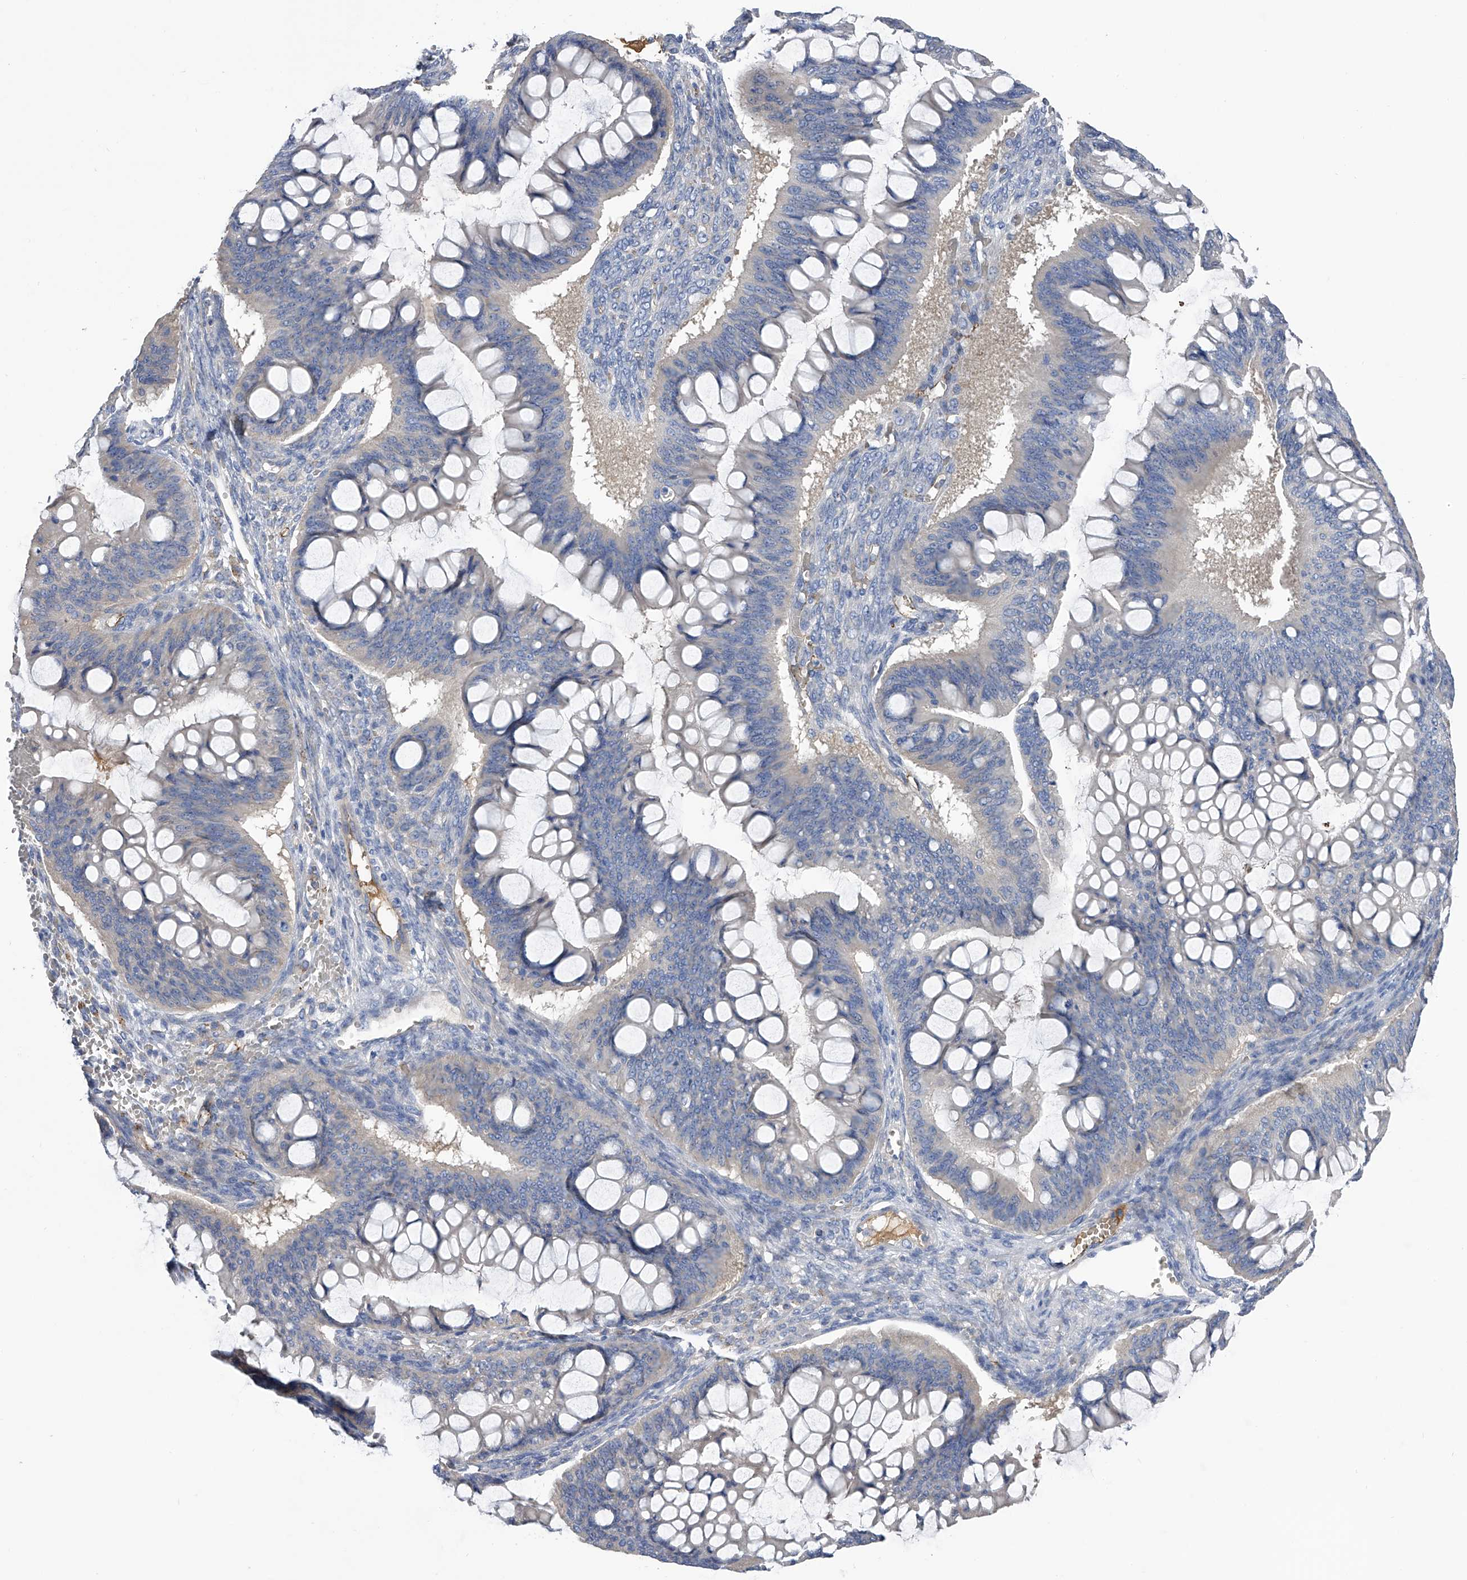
{"staining": {"intensity": "negative", "quantity": "none", "location": "none"}, "tissue": "ovarian cancer", "cell_type": "Tumor cells", "image_type": "cancer", "snomed": [{"axis": "morphology", "description": "Cystadenocarcinoma, mucinous, NOS"}, {"axis": "topography", "description": "Ovary"}], "caption": "This histopathology image is of ovarian cancer stained with immunohistochemistry to label a protein in brown with the nuclei are counter-stained blue. There is no expression in tumor cells. (DAB IHC visualized using brightfield microscopy, high magnification).", "gene": "RWDD2A", "patient": {"sex": "female", "age": 73}}